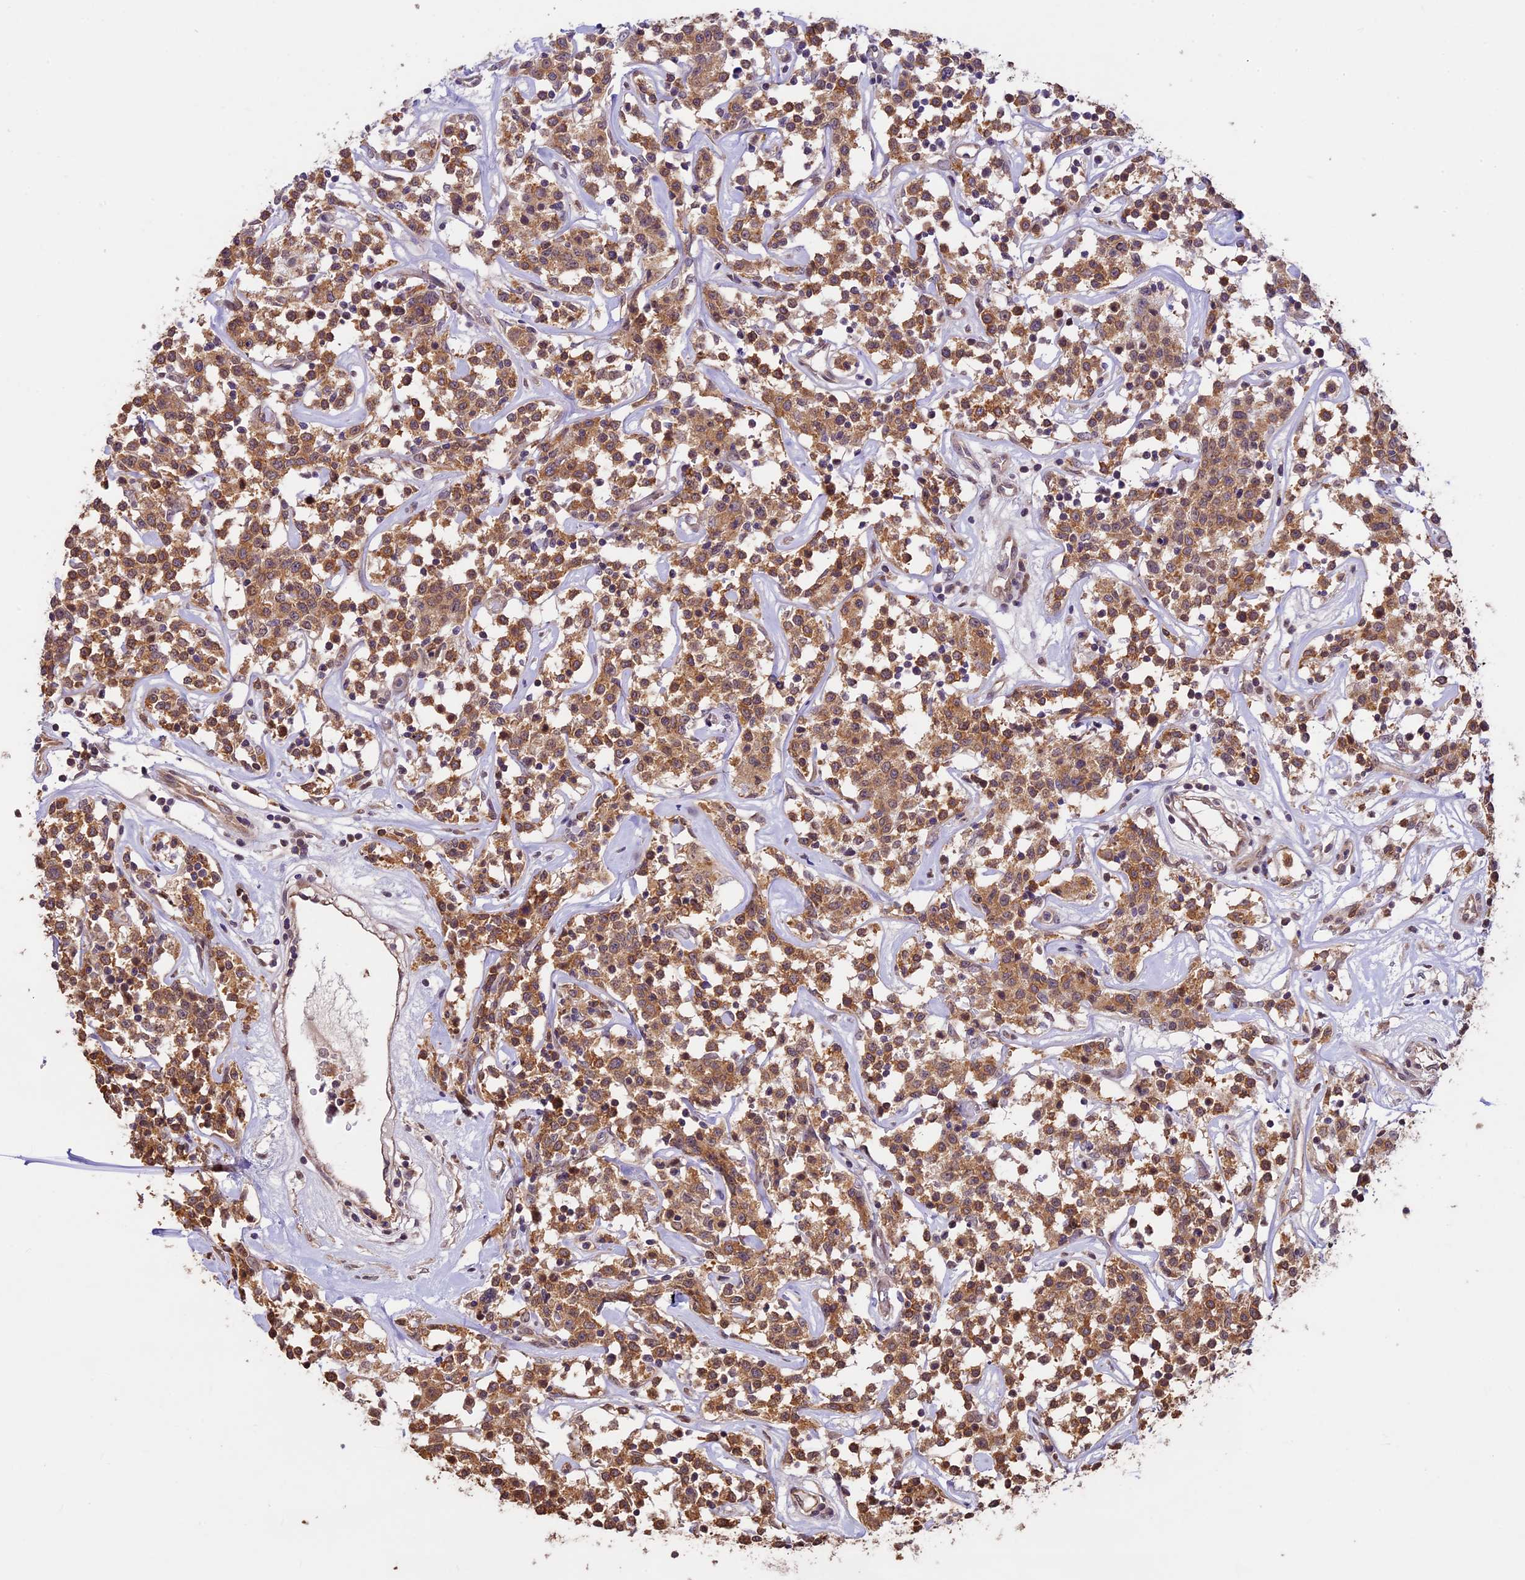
{"staining": {"intensity": "moderate", "quantity": ">75%", "location": "cytoplasmic/membranous,nuclear"}, "tissue": "lymphoma", "cell_type": "Tumor cells", "image_type": "cancer", "snomed": [{"axis": "morphology", "description": "Malignant lymphoma, non-Hodgkin's type, Low grade"}, {"axis": "topography", "description": "Small intestine"}], "caption": "Human lymphoma stained for a protein (brown) shows moderate cytoplasmic/membranous and nuclear positive positivity in approximately >75% of tumor cells.", "gene": "BCAS4", "patient": {"sex": "female", "age": 59}}